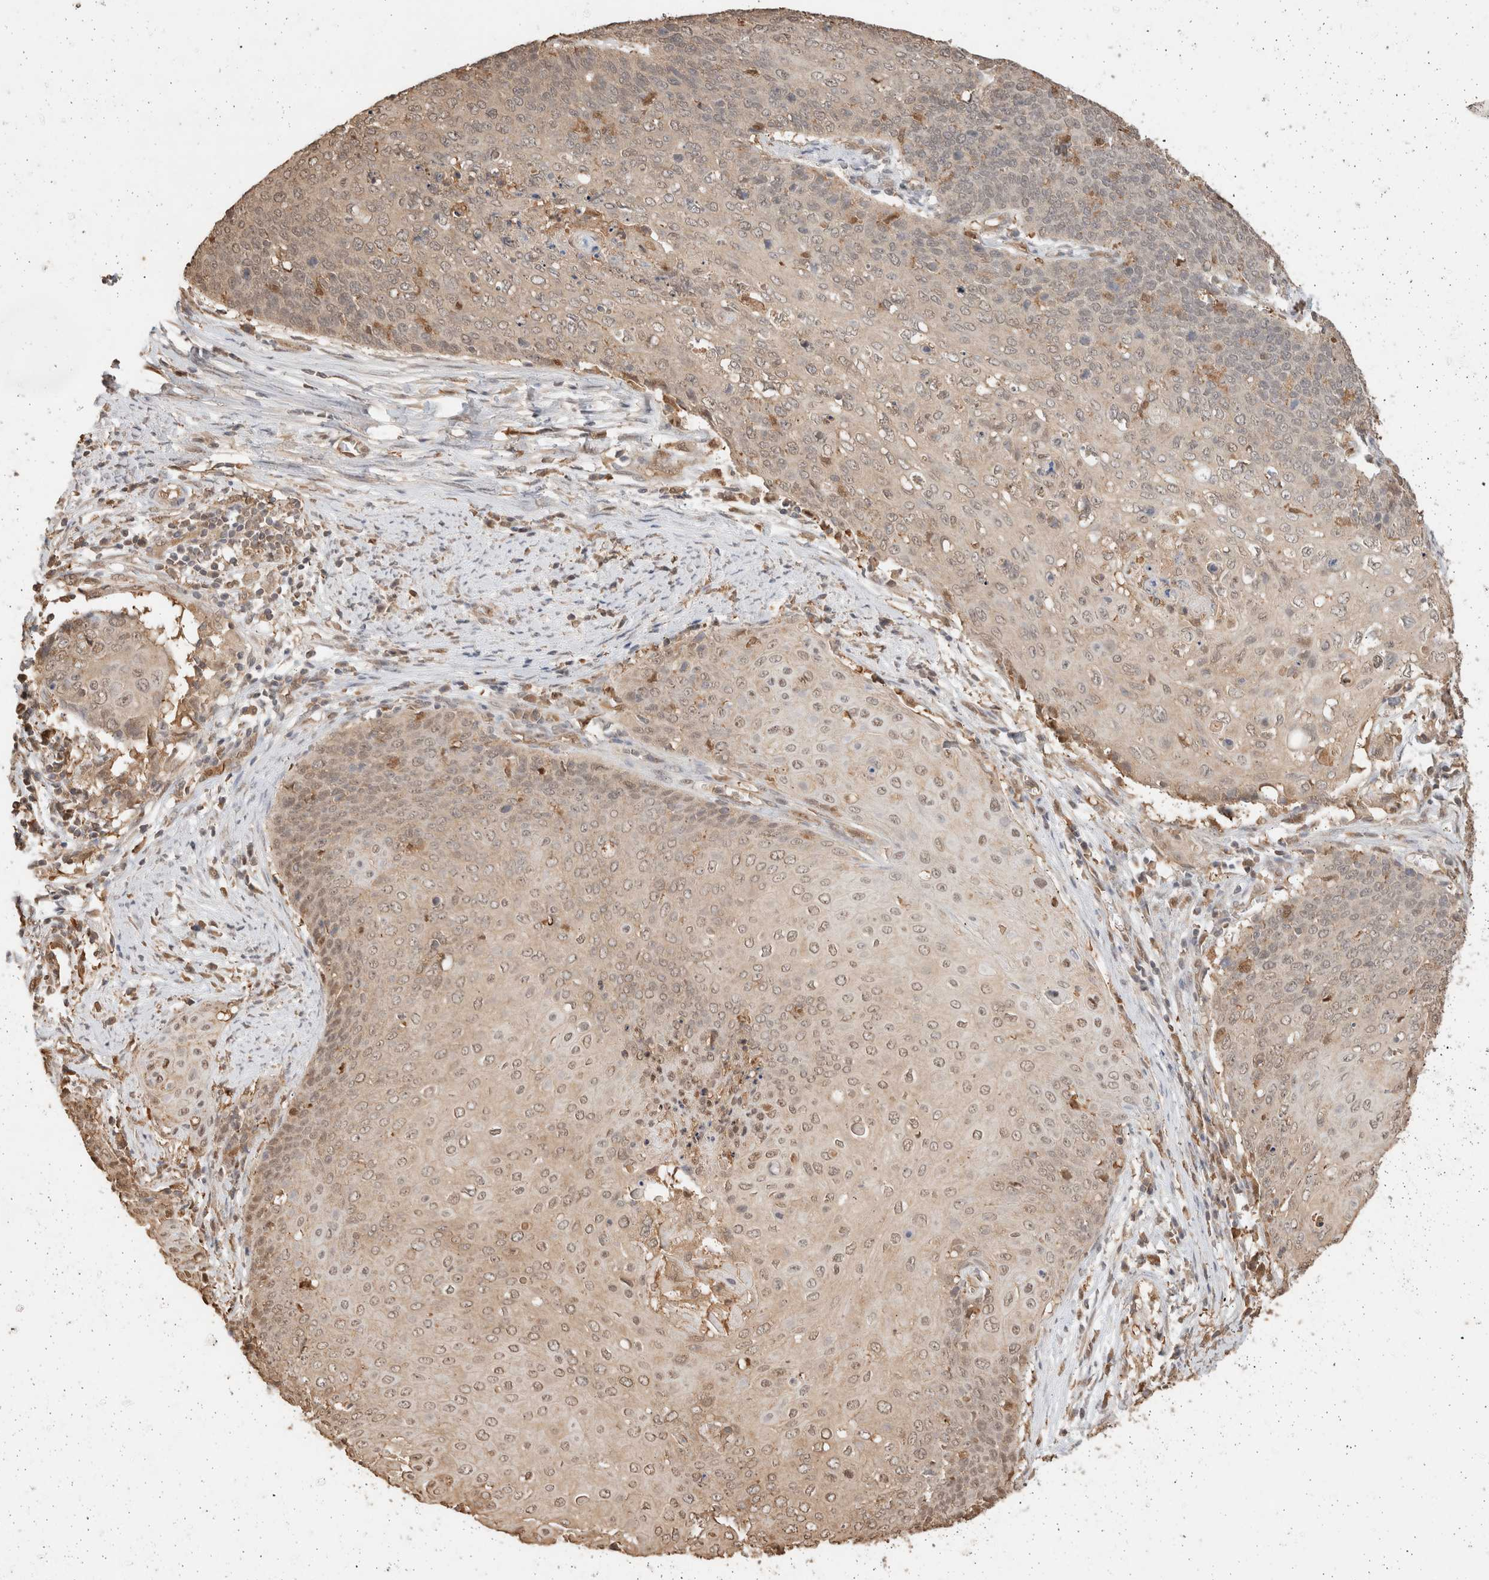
{"staining": {"intensity": "weak", "quantity": "25%-75%", "location": "nuclear"}, "tissue": "cervical cancer", "cell_type": "Tumor cells", "image_type": "cancer", "snomed": [{"axis": "morphology", "description": "Squamous cell carcinoma, NOS"}, {"axis": "topography", "description": "Cervix"}], "caption": "Human cervical cancer (squamous cell carcinoma) stained with a brown dye exhibits weak nuclear positive expression in approximately 25%-75% of tumor cells.", "gene": "YWHAH", "patient": {"sex": "female", "age": 39}}